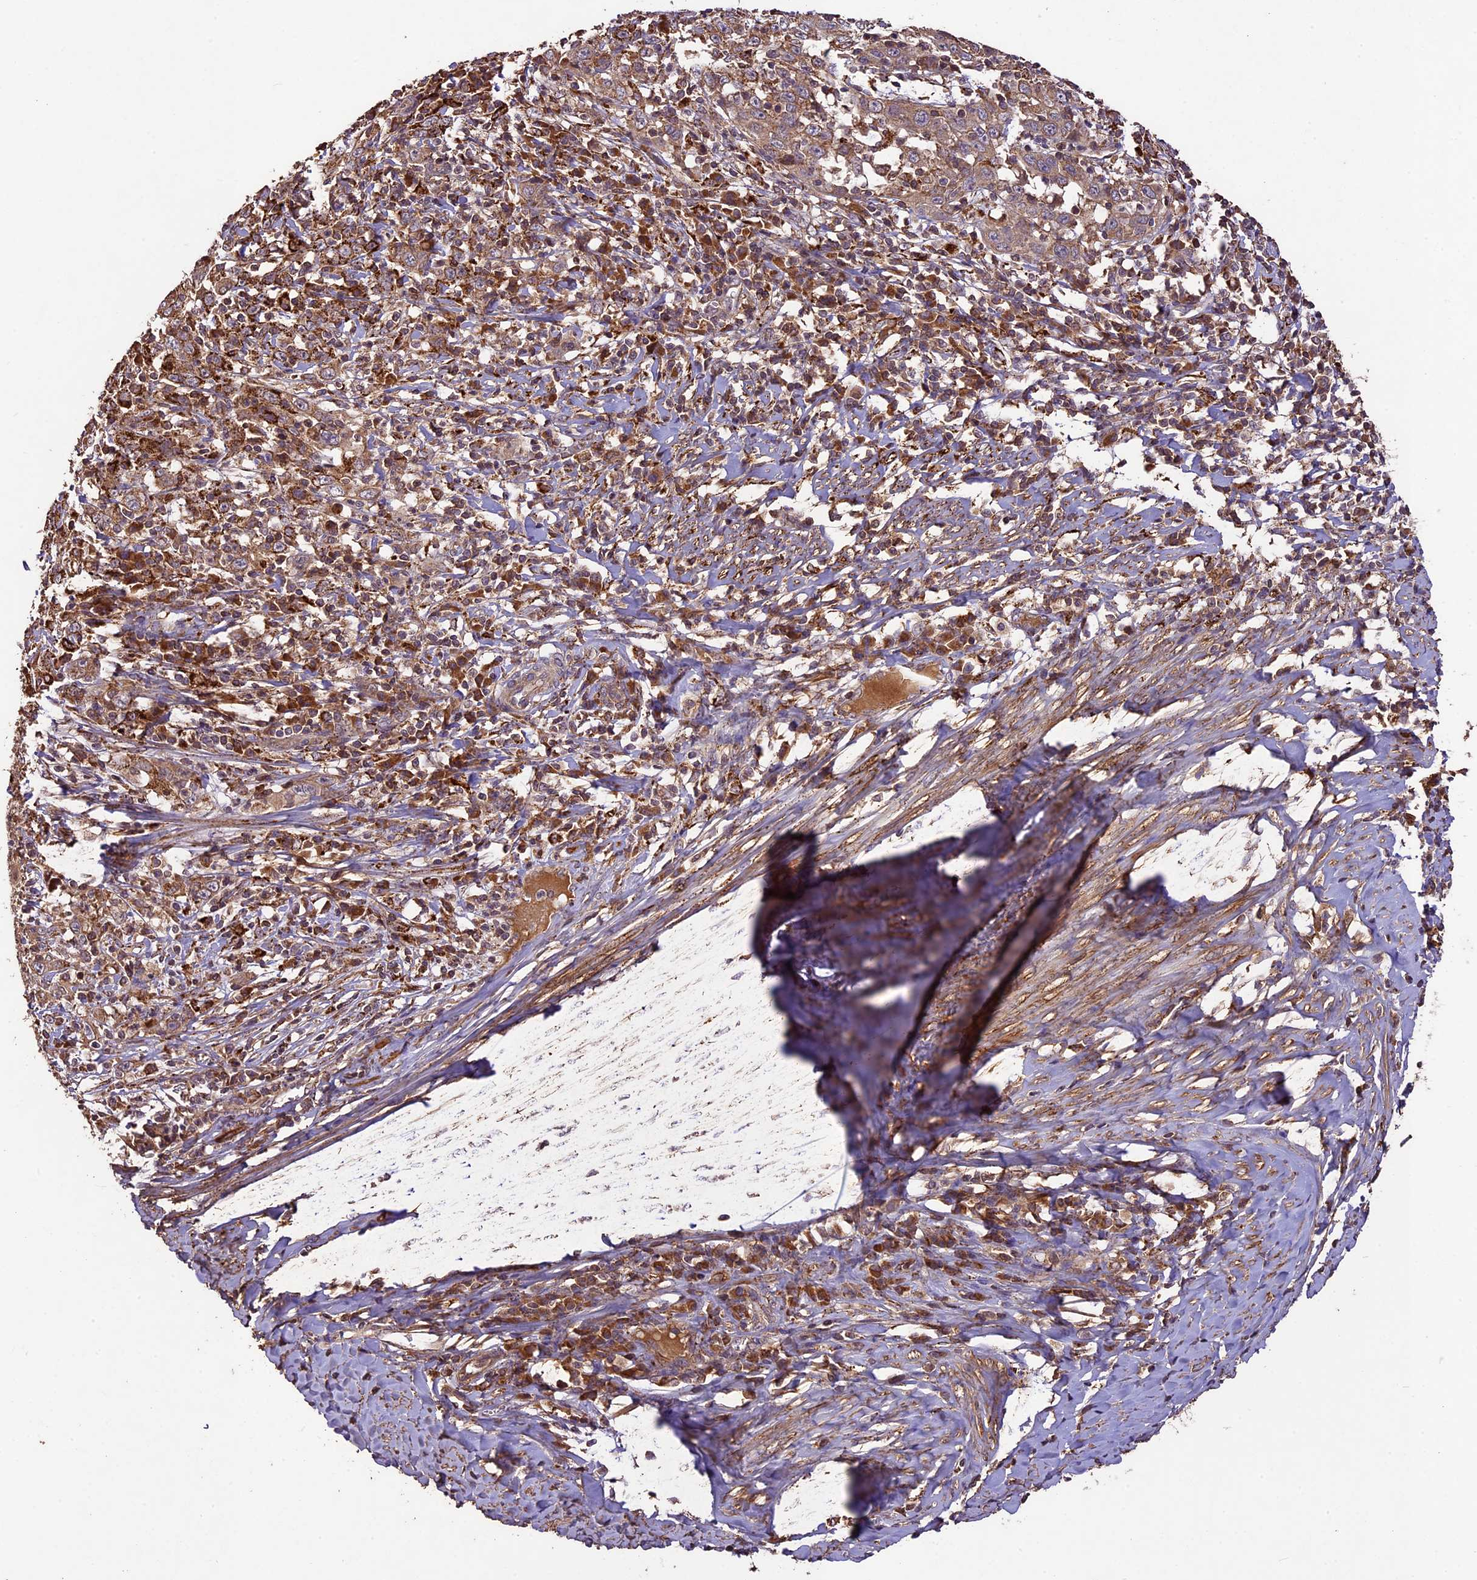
{"staining": {"intensity": "moderate", "quantity": ">75%", "location": "cytoplasmic/membranous"}, "tissue": "cervical cancer", "cell_type": "Tumor cells", "image_type": "cancer", "snomed": [{"axis": "morphology", "description": "Squamous cell carcinoma, NOS"}, {"axis": "topography", "description": "Cervix"}], "caption": "Tumor cells display medium levels of moderate cytoplasmic/membranous positivity in approximately >75% of cells in human cervical squamous cell carcinoma. Nuclei are stained in blue.", "gene": "CRLF1", "patient": {"sex": "female", "age": 46}}